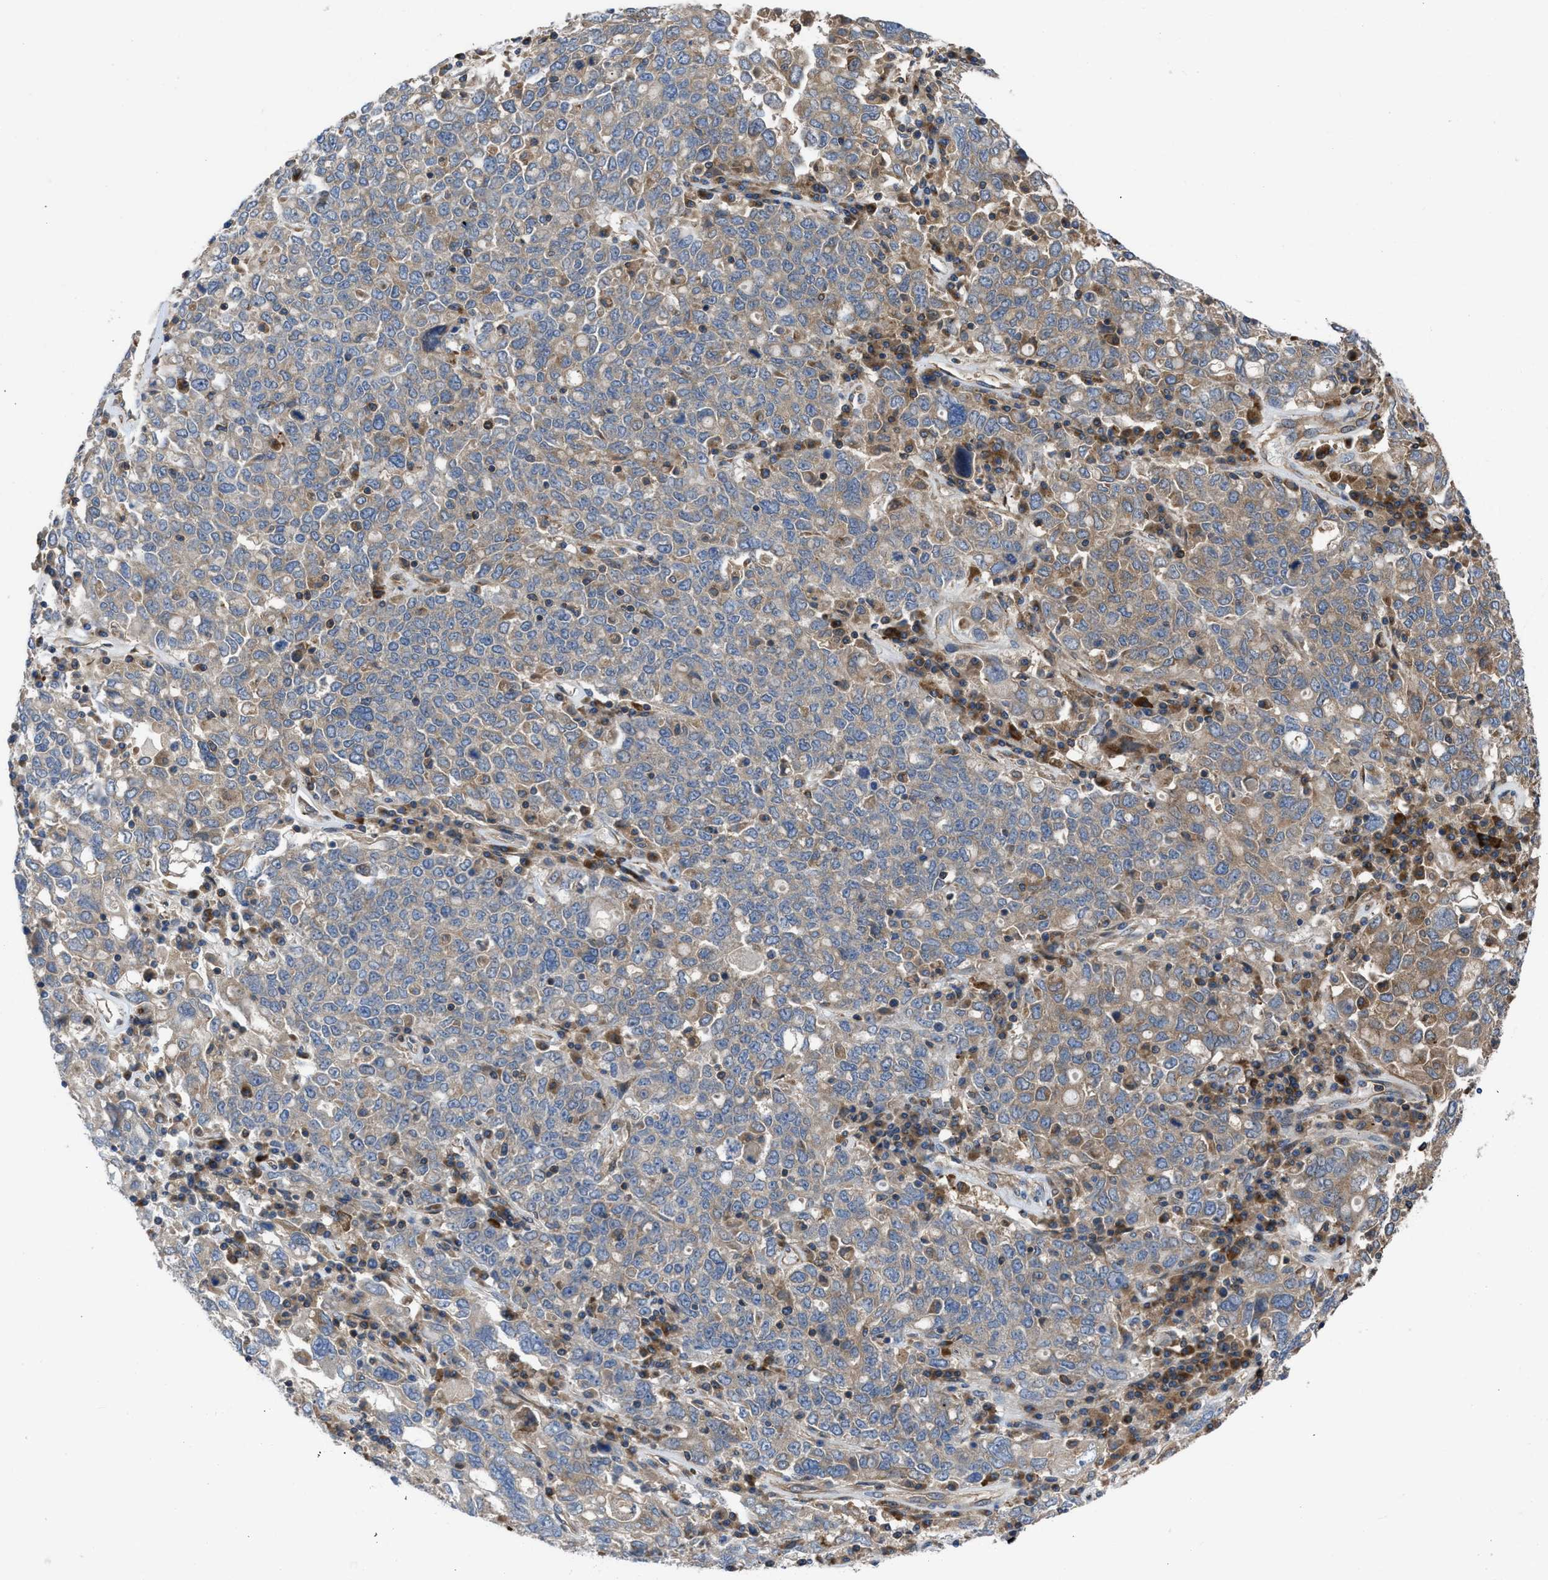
{"staining": {"intensity": "moderate", "quantity": "25%-75%", "location": "cytoplasmic/membranous"}, "tissue": "ovarian cancer", "cell_type": "Tumor cells", "image_type": "cancer", "snomed": [{"axis": "morphology", "description": "Carcinoma, endometroid"}, {"axis": "topography", "description": "Ovary"}], "caption": "Ovarian cancer was stained to show a protein in brown. There is medium levels of moderate cytoplasmic/membranous positivity in about 25%-75% of tumor cells. Immunohistochemistry stains the protein of interest in brown and the nuclei are stained blue.", "gene": "CHKB", "patient": {"sex": "female", "age": 62}}